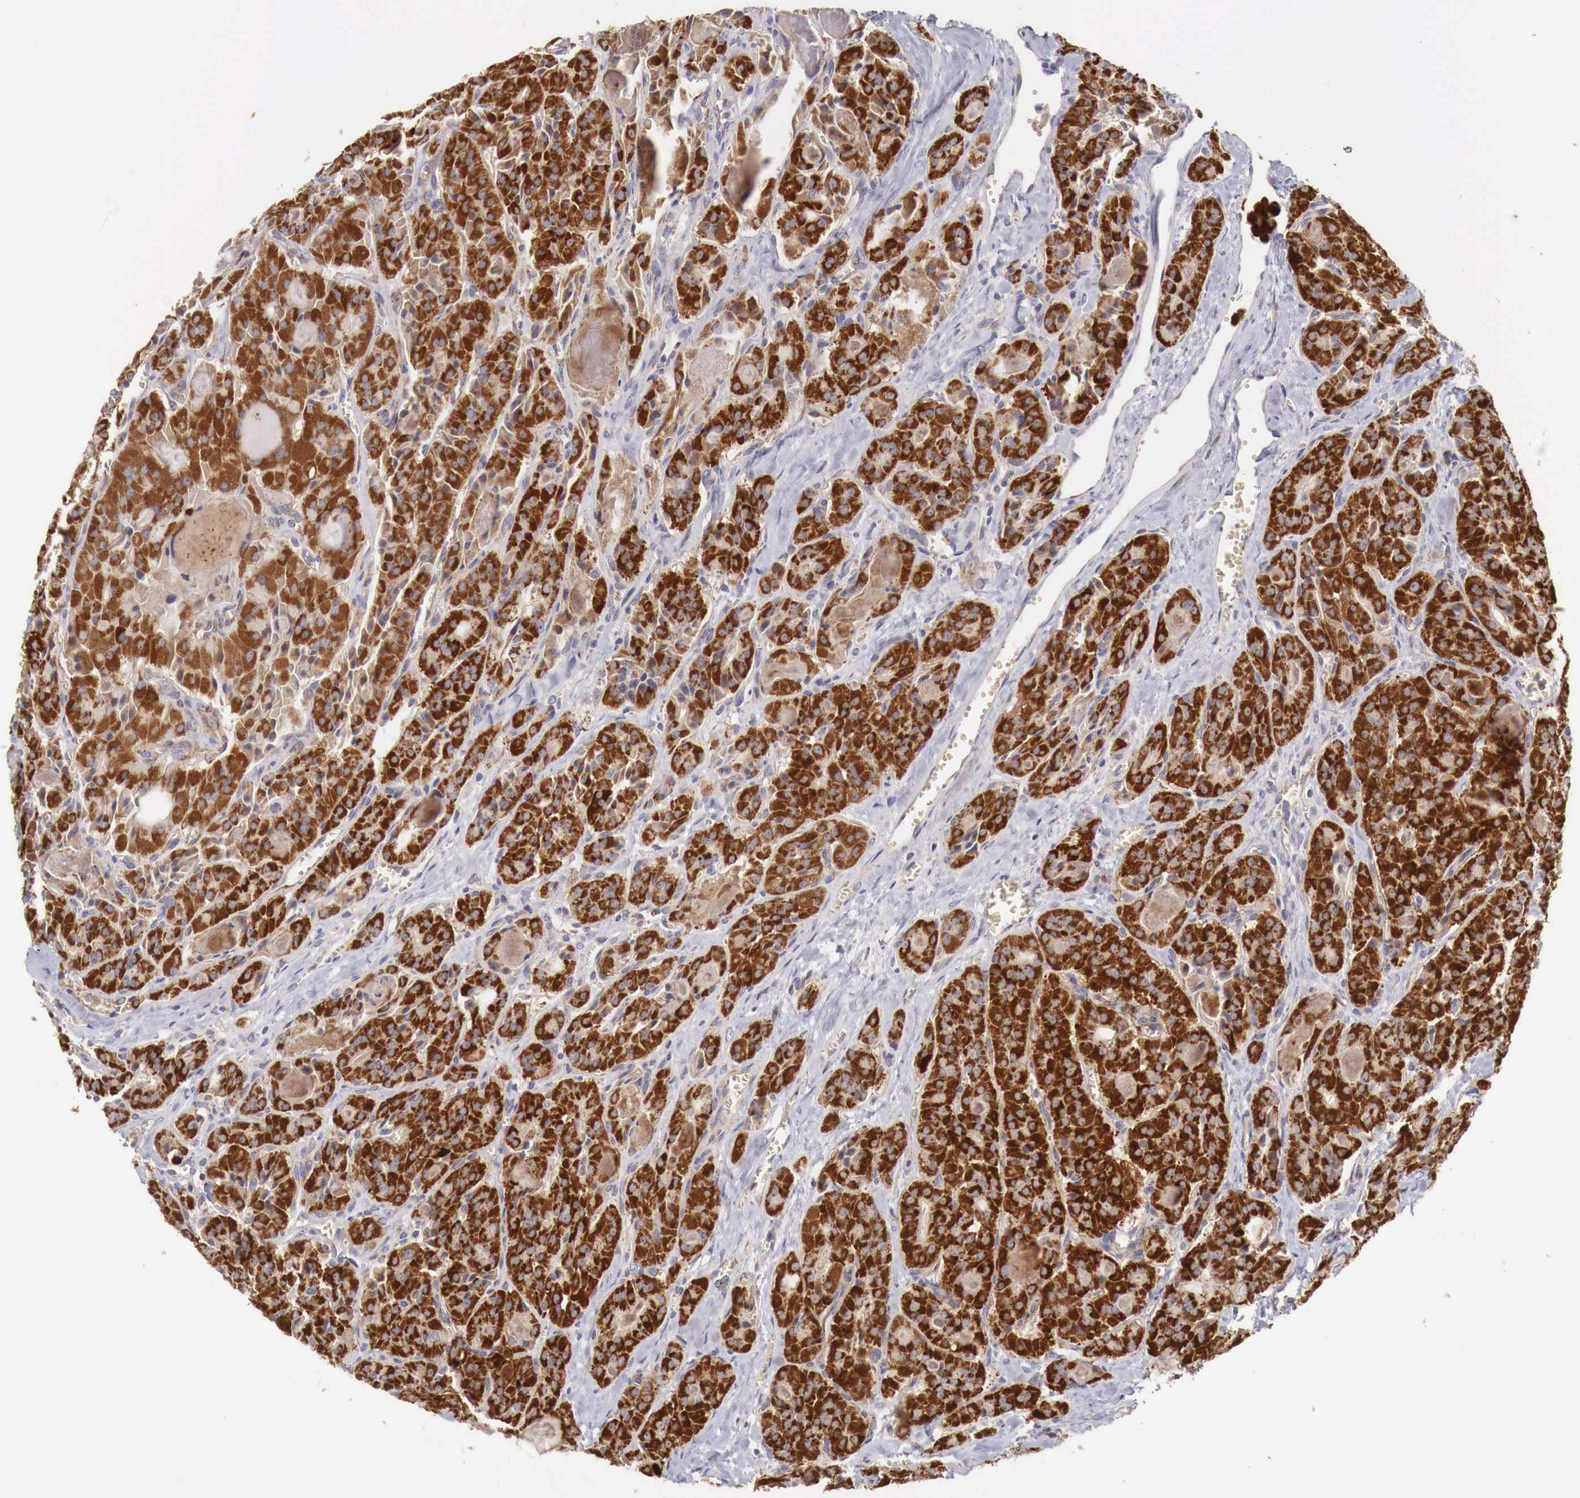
{"staining": {"intensity": "strong", "quantity": ">75%", "location": "cytoplasmic/membranous"}, "tissue": "thyroid cancer", "cell_type": "Tumor cells", "image_type": "cancer", "snomed": [{"axis": "morphology", "description": "Carcinoma, NOS"}, {"axis": "topography", "description": "Thyroid gland"}], "caption": "Strong cytoplasmic/membranous positivity for a protein is identified in approximately >75% of tumor cells of thyroid cancer using immunohistochemistry (IHC).", "gene": "XPNPEP3", "patient": {"sex": "male", "age": 76}}